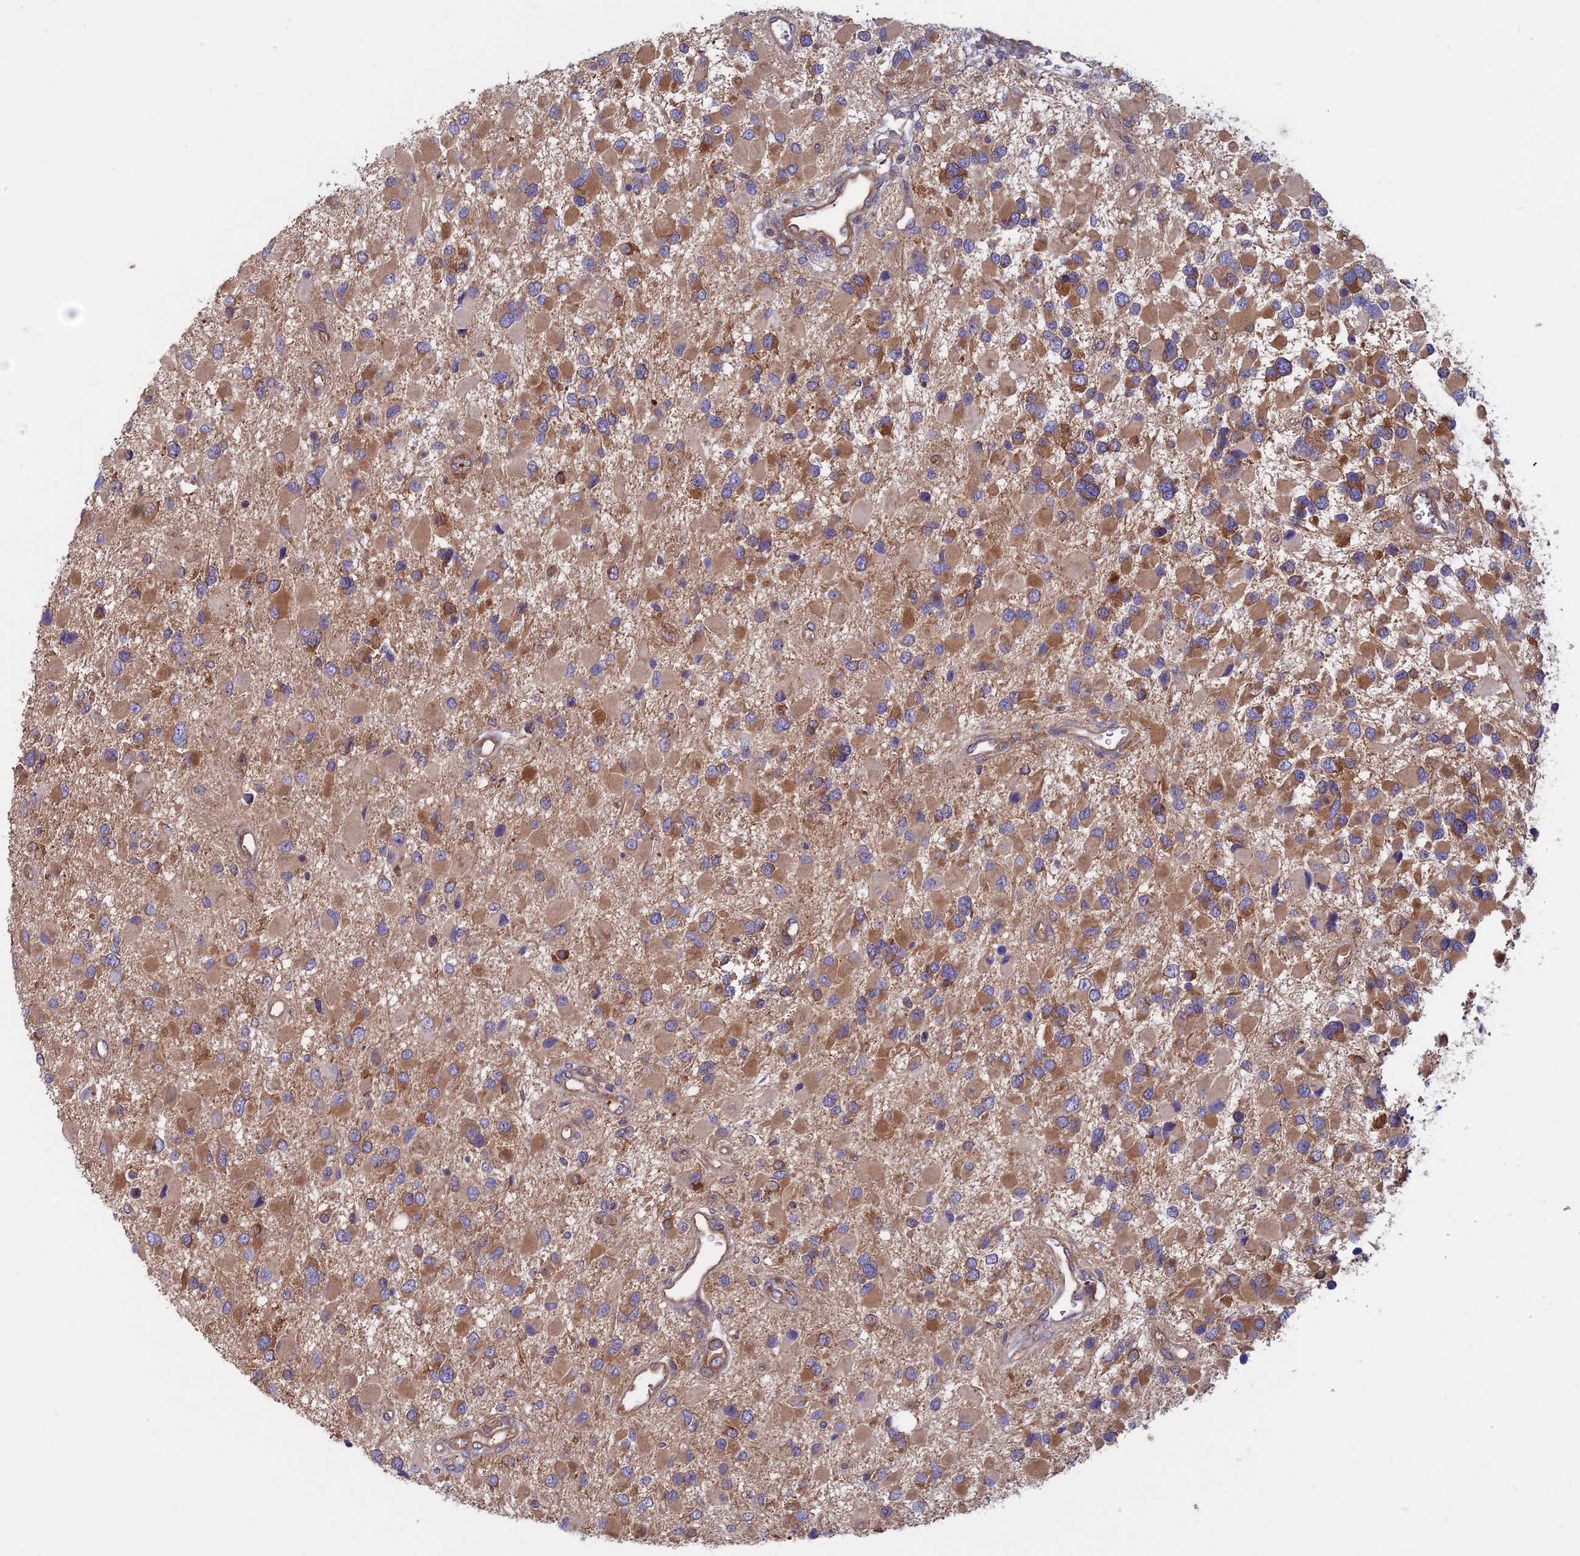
{"staining": {"intensity": "moderate", "quantity": ">75%", "location": "cytoplasmic/membranous"}, "tissue": "glioma", "cell_type": "Tumor cells", "image_type": "cancer", "snomed": [{"axis": "morphology", "description": "Glioma, malignant, High grade"}, {"axis": "topography", "description": "Brain"}], "caption": "Protein staining shows moderate cytoplasmic/membranous positivity in approximately >75% of tumor cells in glioma.", "gene": "DNM1L", "patient": {"sex": "male", "age": 53}}